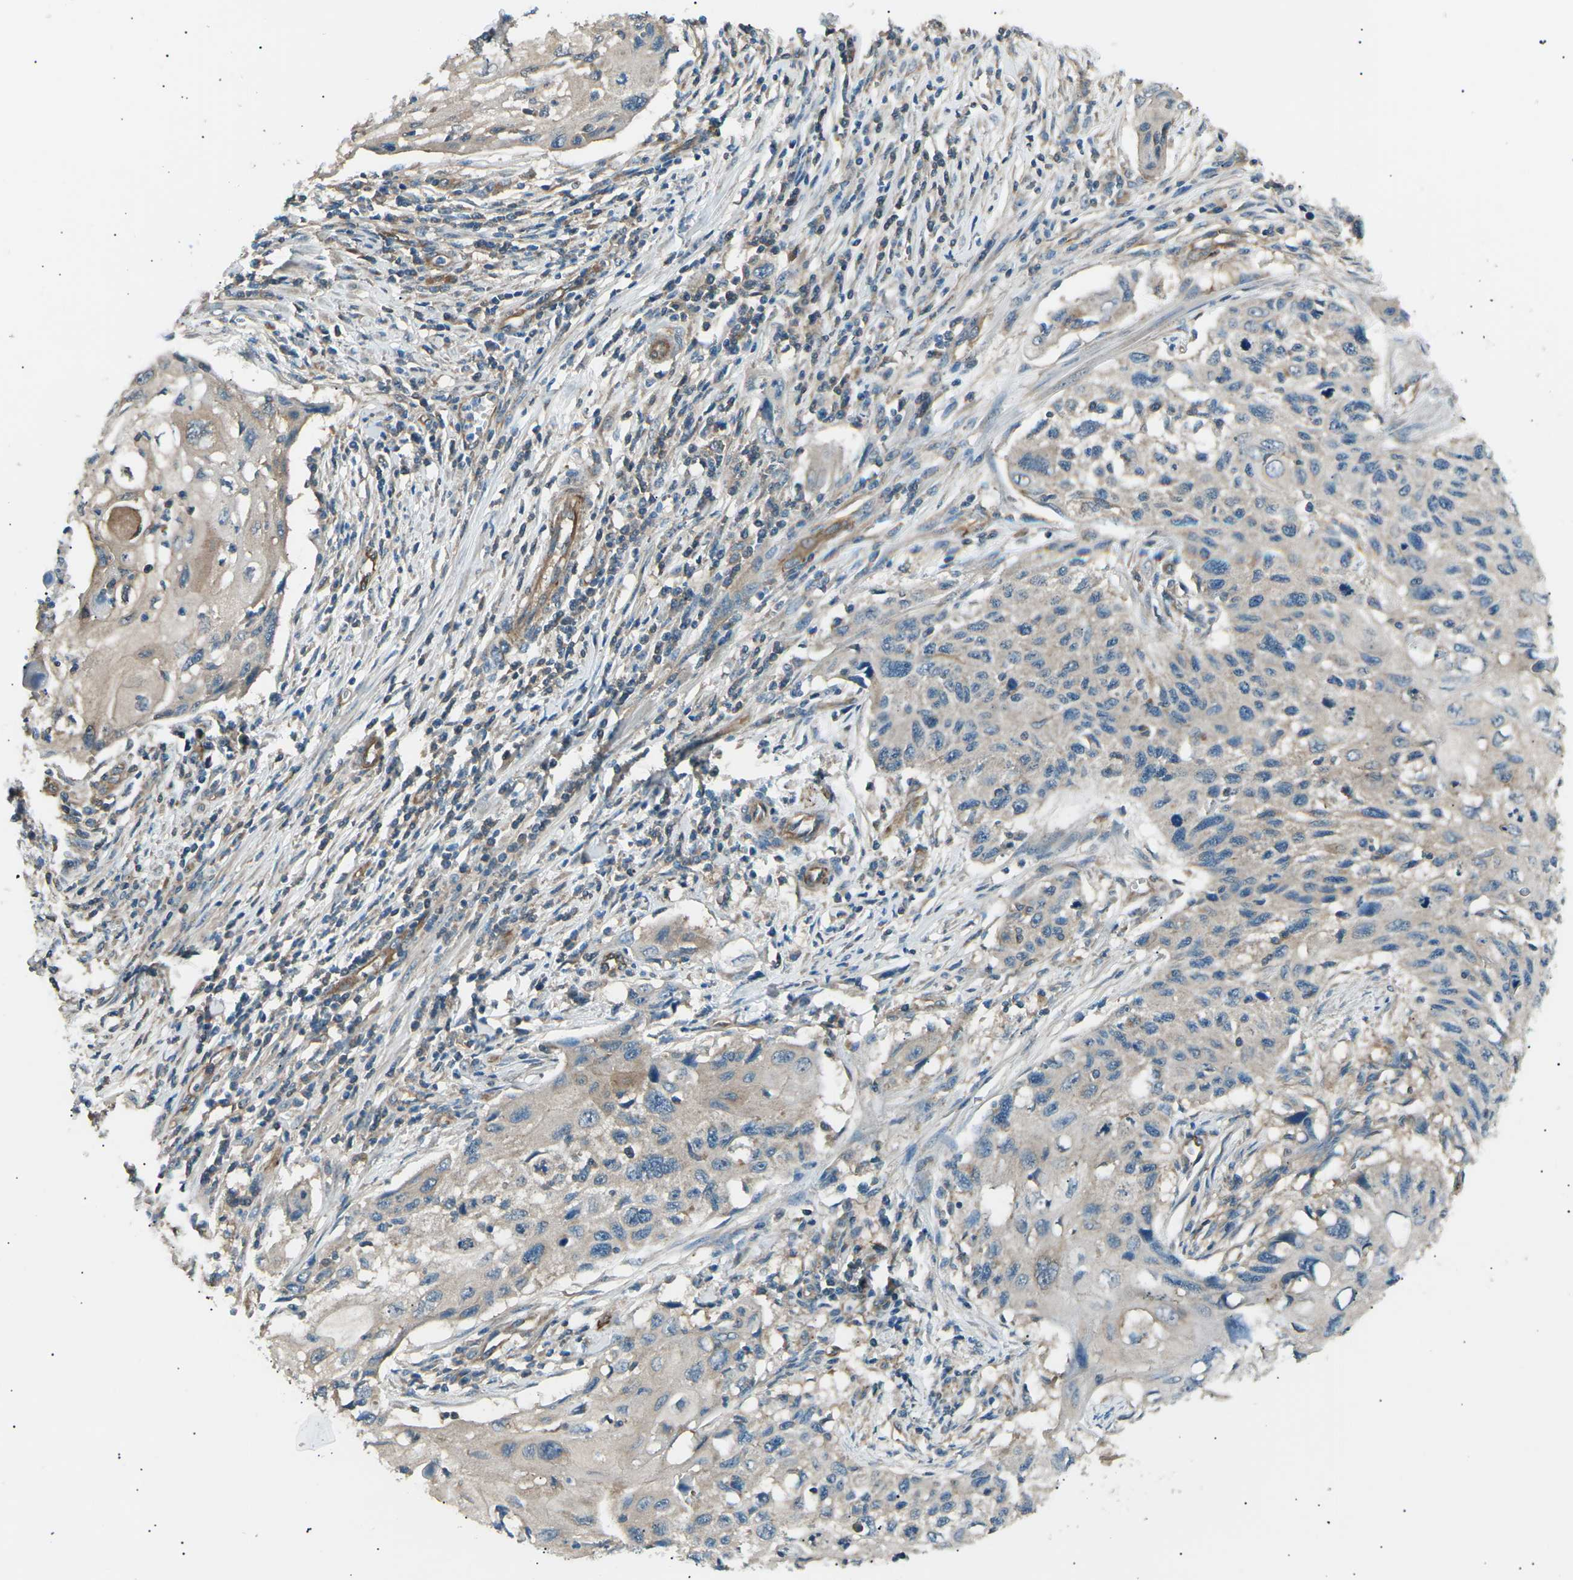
{"staining": {"intensity": "weak", "quantity": "<25%", "location": "cytoplasmic/membranous"}, "tissue": "cervical cancer", "cell_type": "Tumor cells", "image_type": "cancer", "snomed": [{"axis": "morphology", "description": "Squamous cell carcinoma, NOS"}, {"axis": "topography", "description": "Cervix"}], "caption": "This is a photomicrograph of immunohistochemistry (IHC) staining of cervical squamous cell carcinoma, which shows no positivity in tumor cells. The staining is performed using DAB brown chromogen with nuclei counter-stained in using hematoxylin.", "gene": "SLK", "patient": {"sex": "female", "age": 70}}